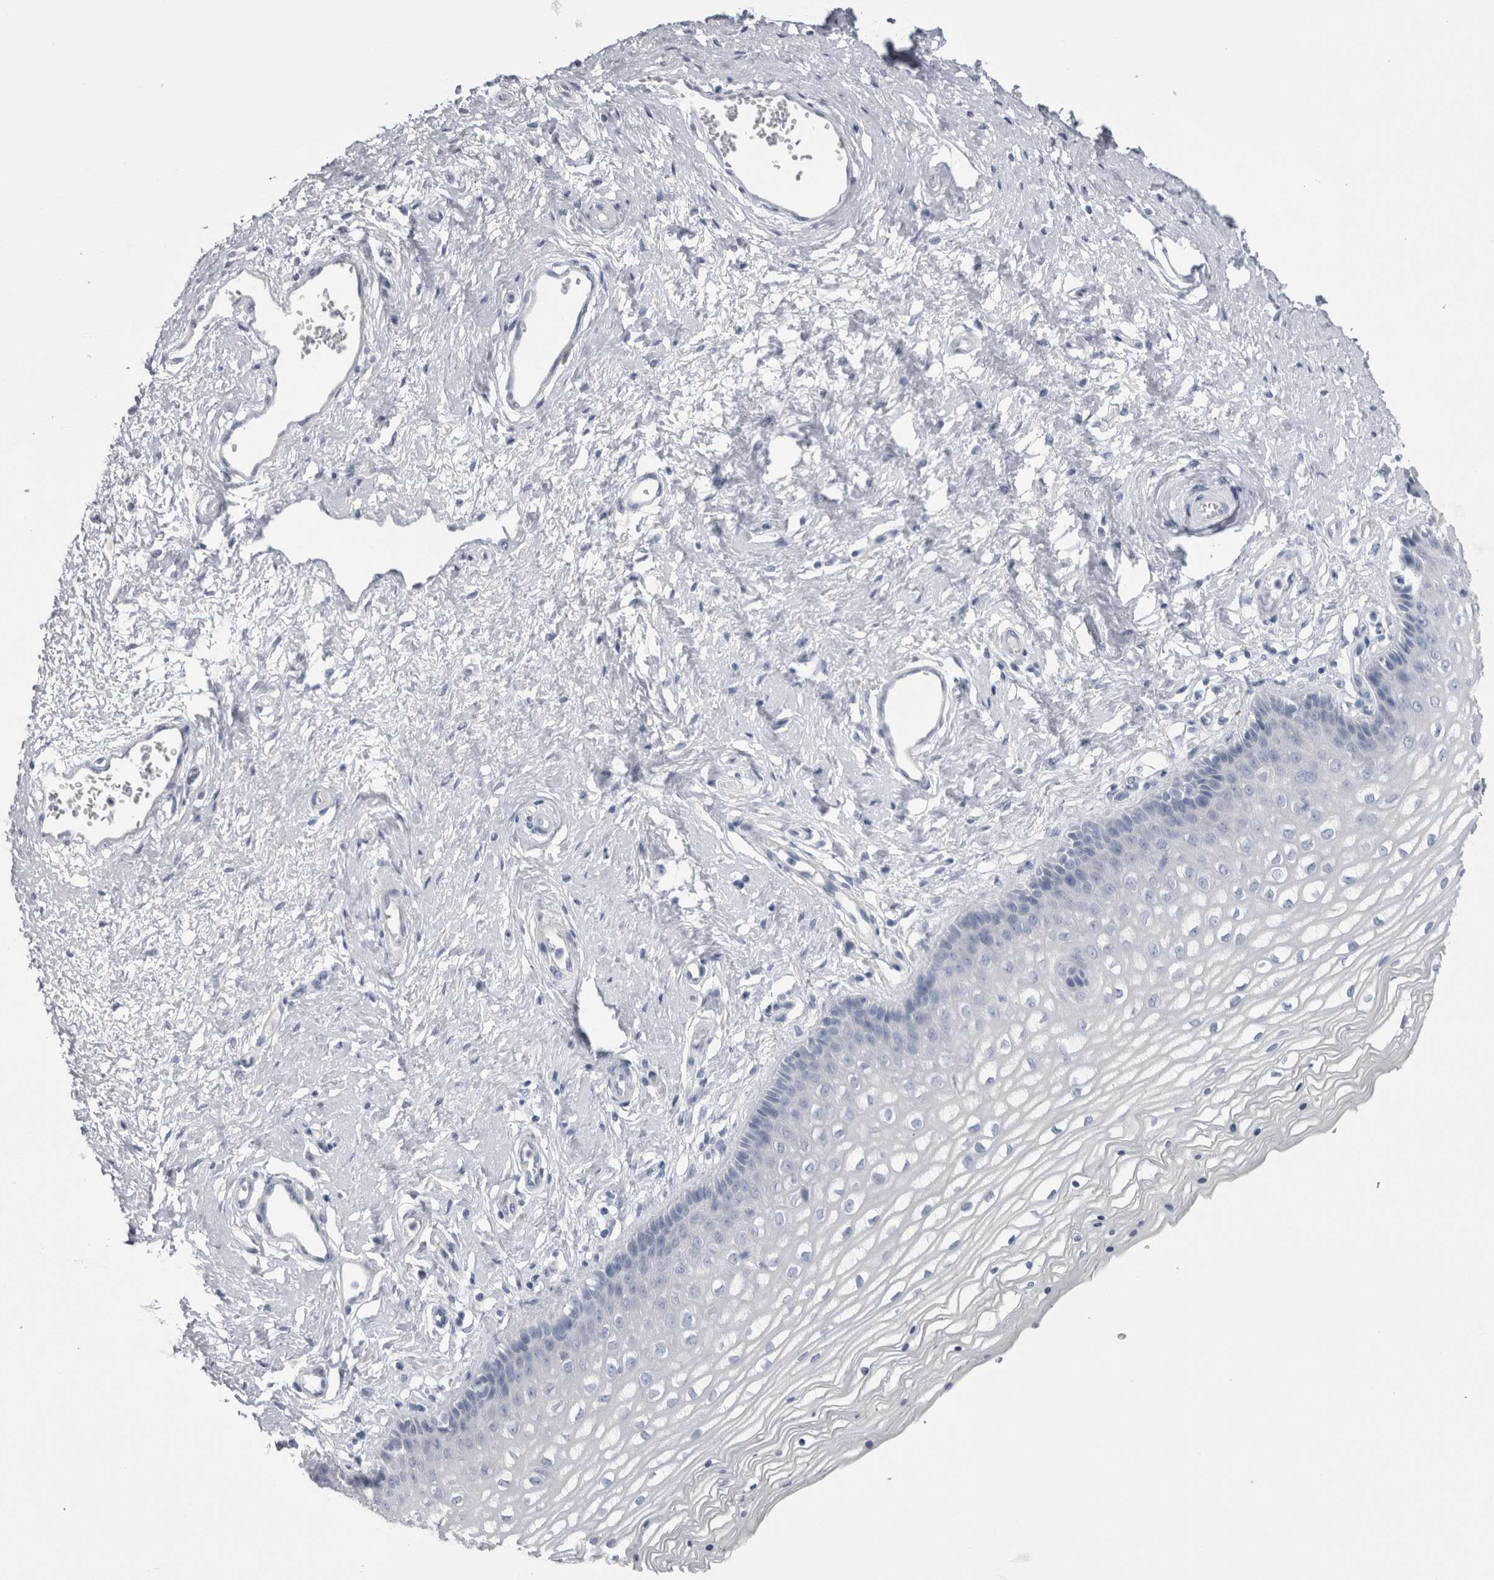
{"staining": {"intensity": "negative", "quantity": "none", "location": "none"}, "tissue": "vagina", "cell_type": "Squamous epithelial cells", "image_type": "normal", "snomed": [{"axis": "morphology", "description": "Normal tissue, NOS"}, {"axis": "topography", "description": "Vagina"}], "caption": "This is a histopathology image of IHC staining of benign vagina, which shows no staining in squamous epithelial cells.", "gene": "MSMB", "patient": {"sex": "female", "age": 46}}